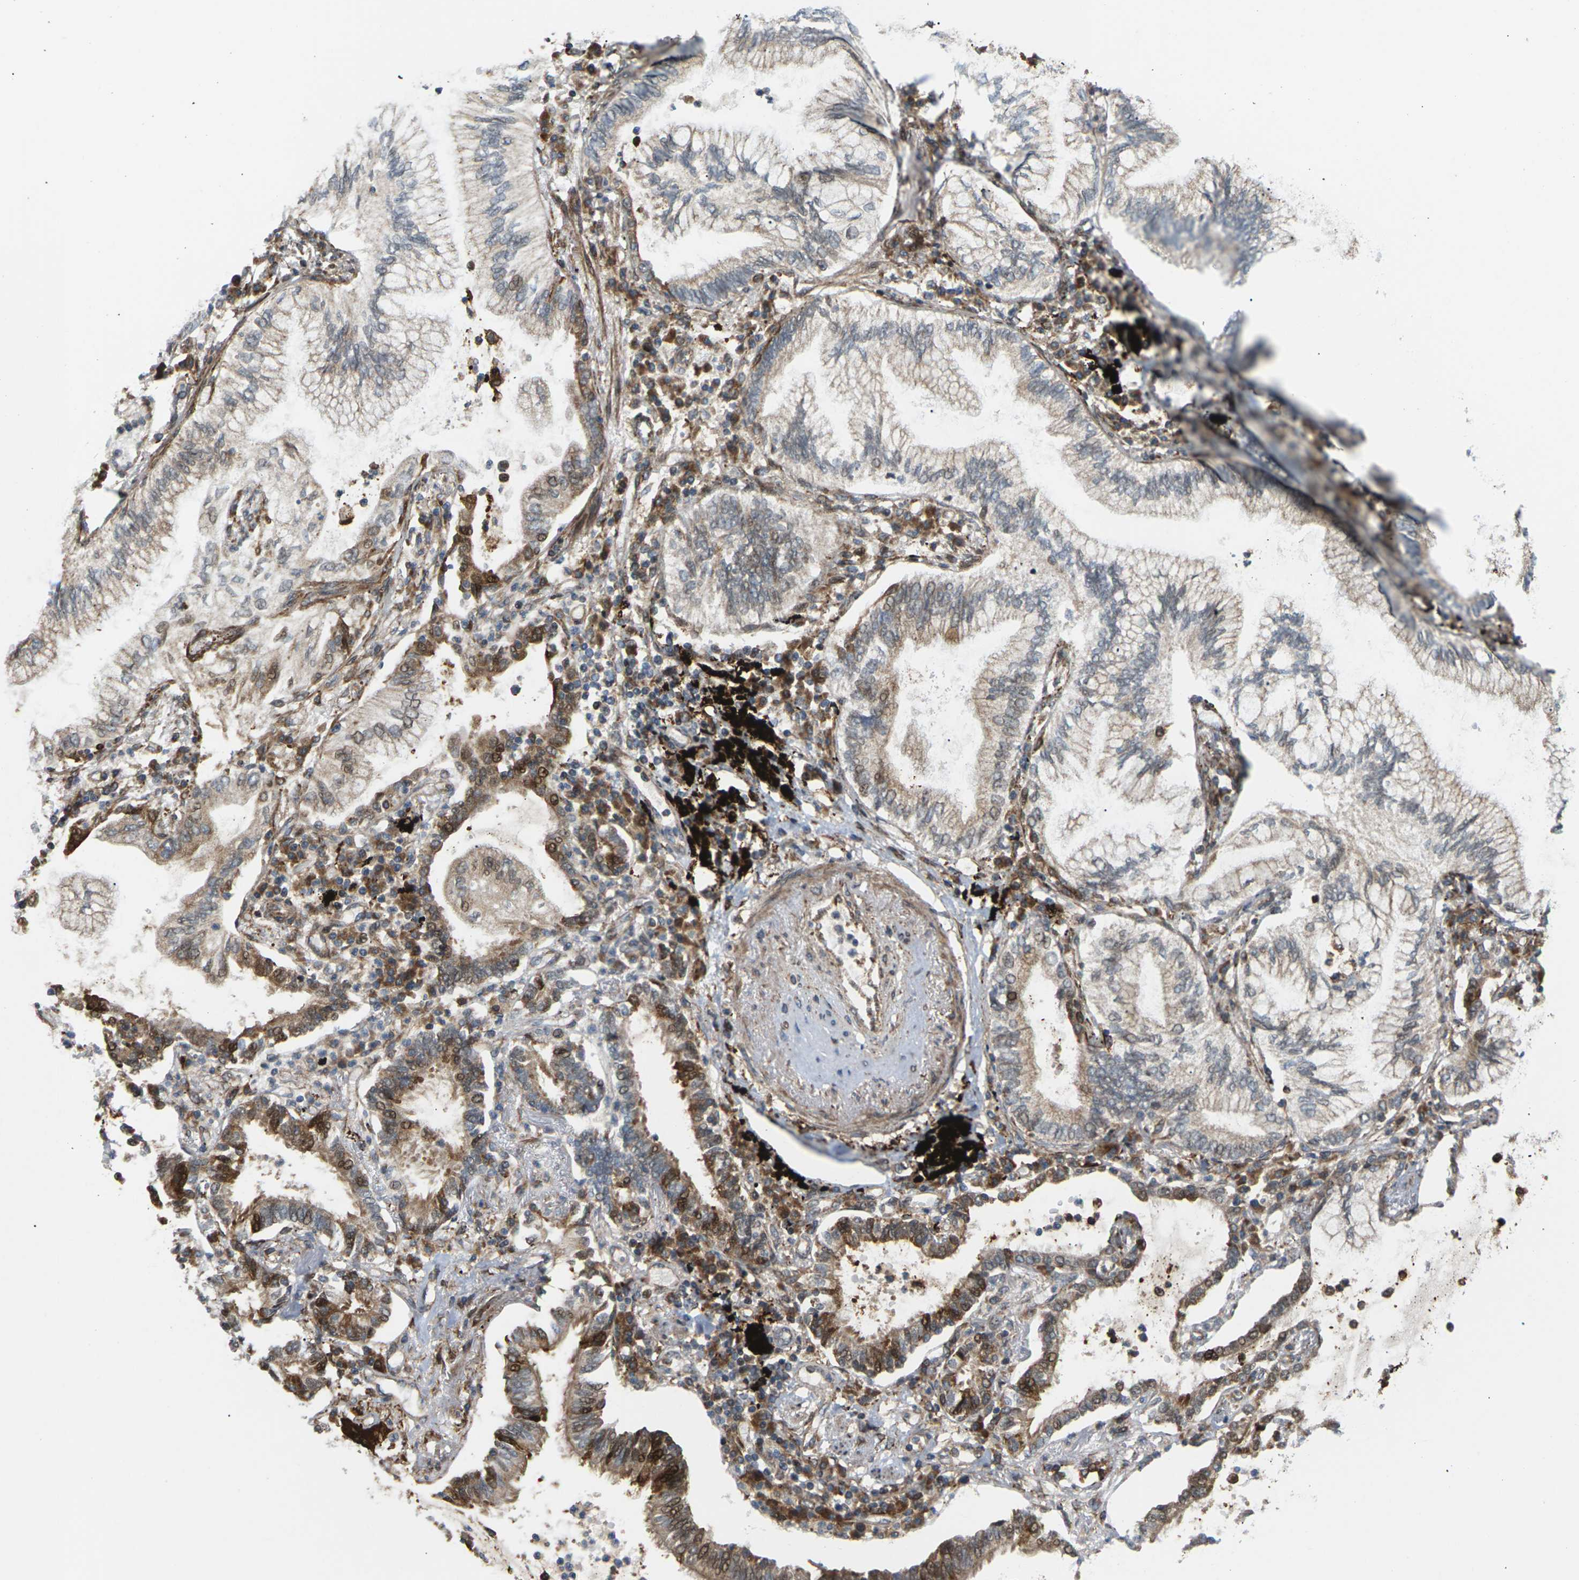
{"staining": {"intensity": "moderate", "quantity": "25%-75%", "location": "cytoplasmic/membranous,nuclear"}, "tissue": "lung cancer", "cell_type": "Tumor cells", "image_type": "cancer", "snomed": [{"axis": "morphology", "description": "Normal tissue, NOS"}, {"axis": "morphology", "description": "Adenocarcinoma, NOS"}, {"axis": "topography", "description": "Bronchus"}, {"axis": "topography", "description": "Lung"}], "caption": "A brown stain shows moderate cytoplasmic/membranous and nuclear staining of a protein in lung adenocarcinoma tumor cells. (DAB (3,3'-diaminobenzidine) IHC with brightfield microscopy, high magnification).", "gene": "ROBO1", "patient": {"sex": "female", "age": 70}}